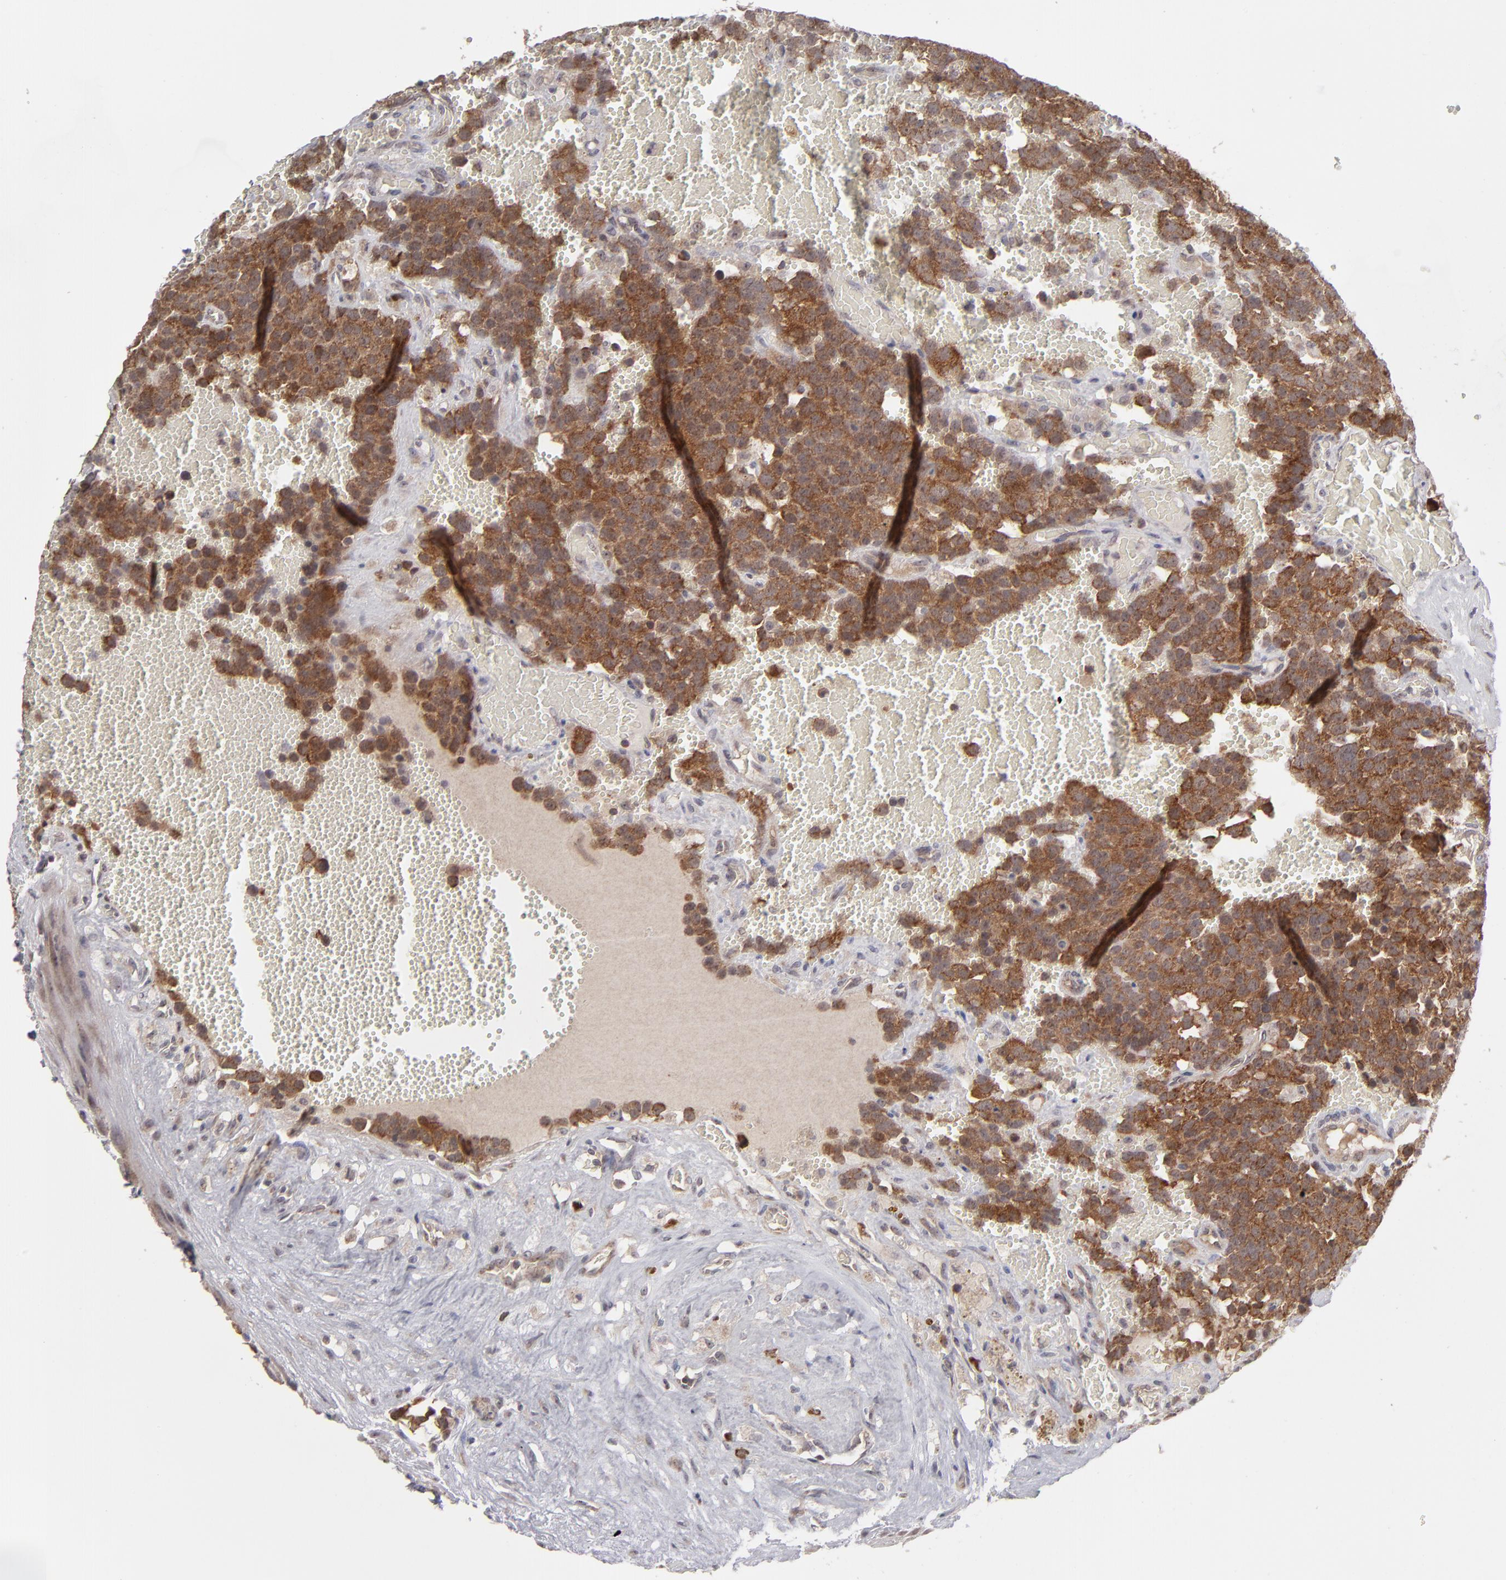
{"staining": {"intensity": "strong", "quantity": ">75%", "location": "cytoplasmic/membranous"}, "tissue": "testis cancer", "cell_type": "Tumor cells", "image_type": "cancer", "snomed": [{"axis": "morphology", "description": "Seminoma, NOS"}, {"axis": "topography", "description": "Testis"}], "caption": "A high amount of strong cytoplasmic/membranous positivity is appreciated in about >75% of tumor cells in testis cancer (seminoma) tissue.", "gene": "GLCCI1", "patient": {"sex": "male", "age": 71}}